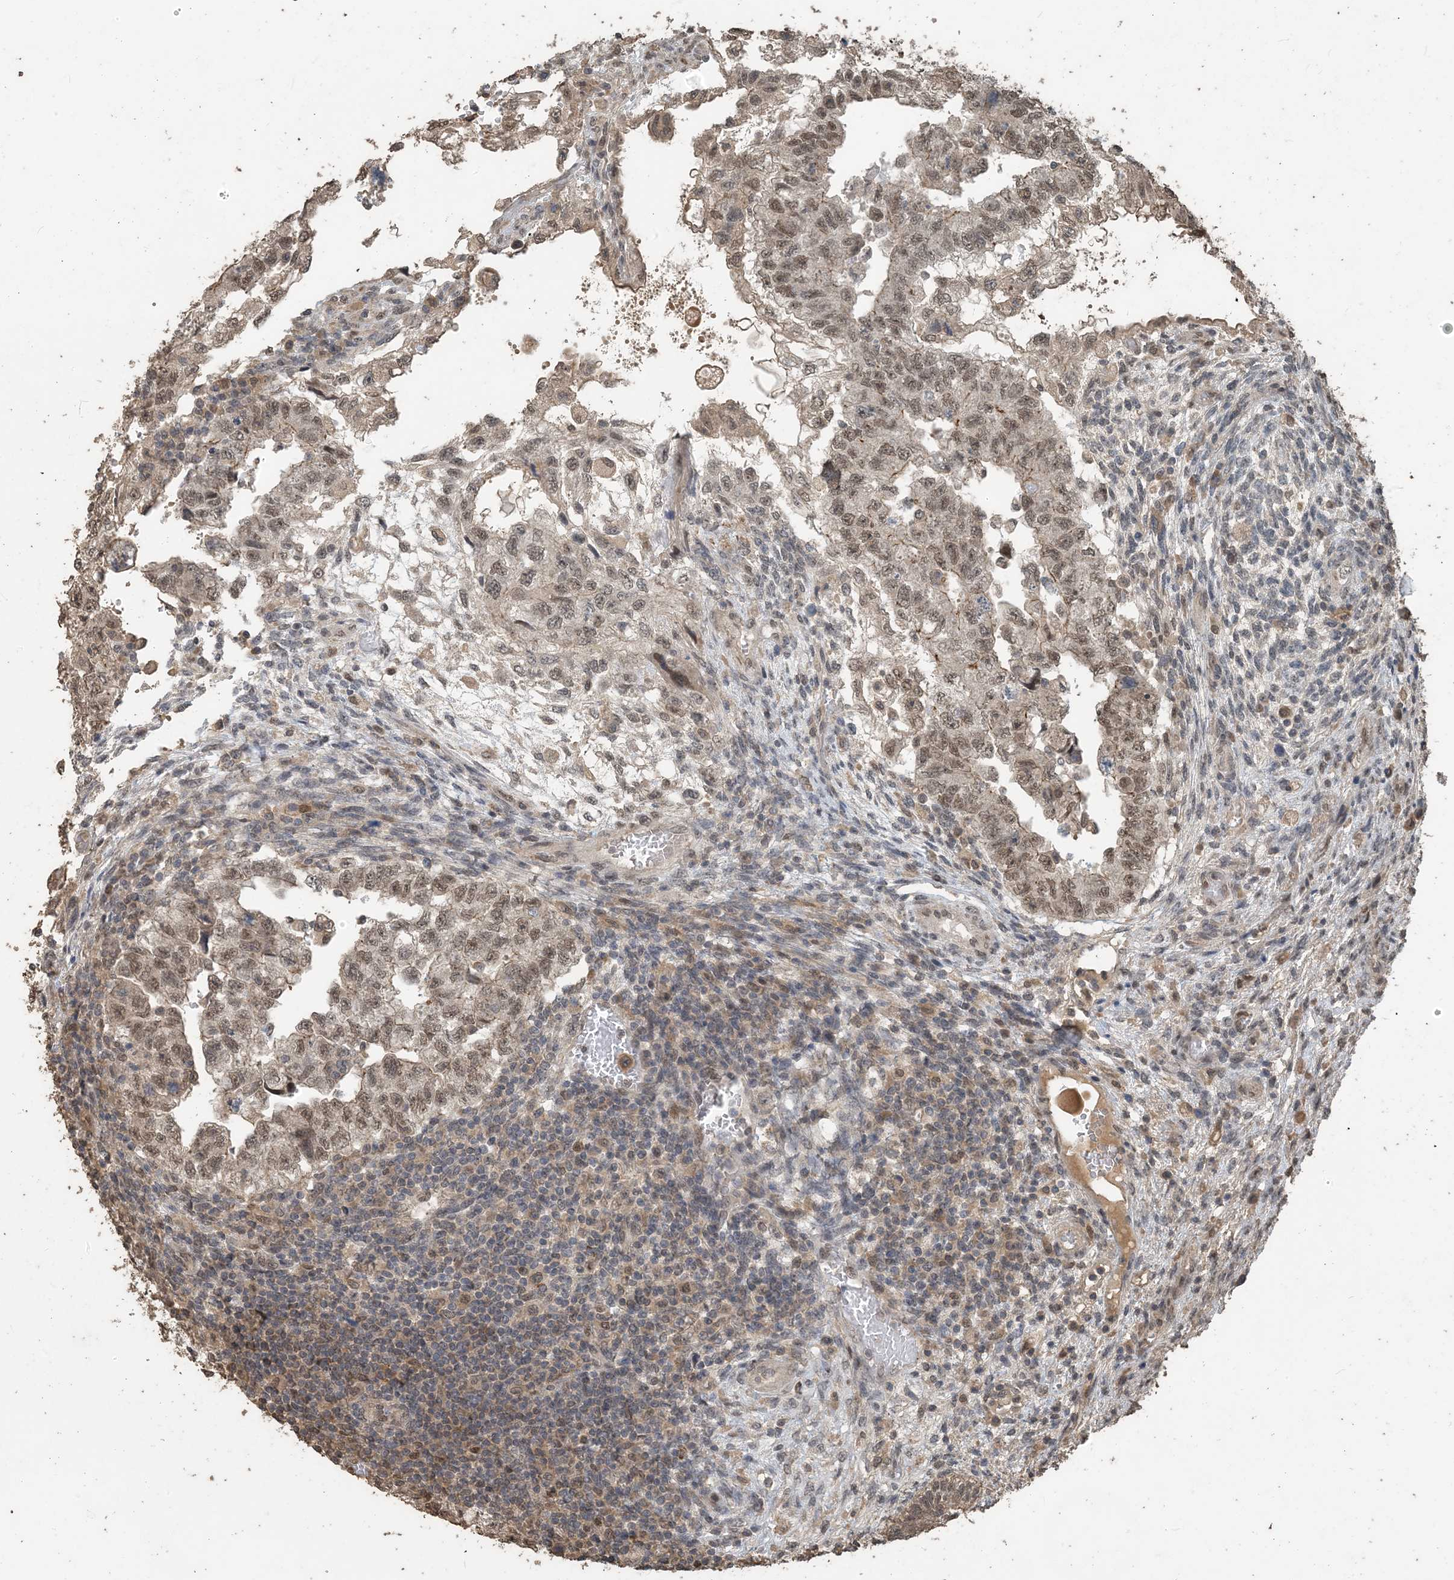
{"staining": {"intensity": "moderate", "quantity": ">75%", "location": "nuclear"}, "tissue": "testis cancer", "cell_type": "Tumor cells", "image_type": "cancer", "snomed": [{"axis": "morphology", "description": "Carcinoma, Embryonal, NOS"}, {"axis": "topography", "description": "Testis"}], "caption": "Human testis cancer (embryonal carcinoma) stained for a protein (brown) reveals moderate nuclear positive staining in approximately >75% of tumor cells.", "gene": "ZC3H12A", "patient": {"sex": "male", "age": 36}}